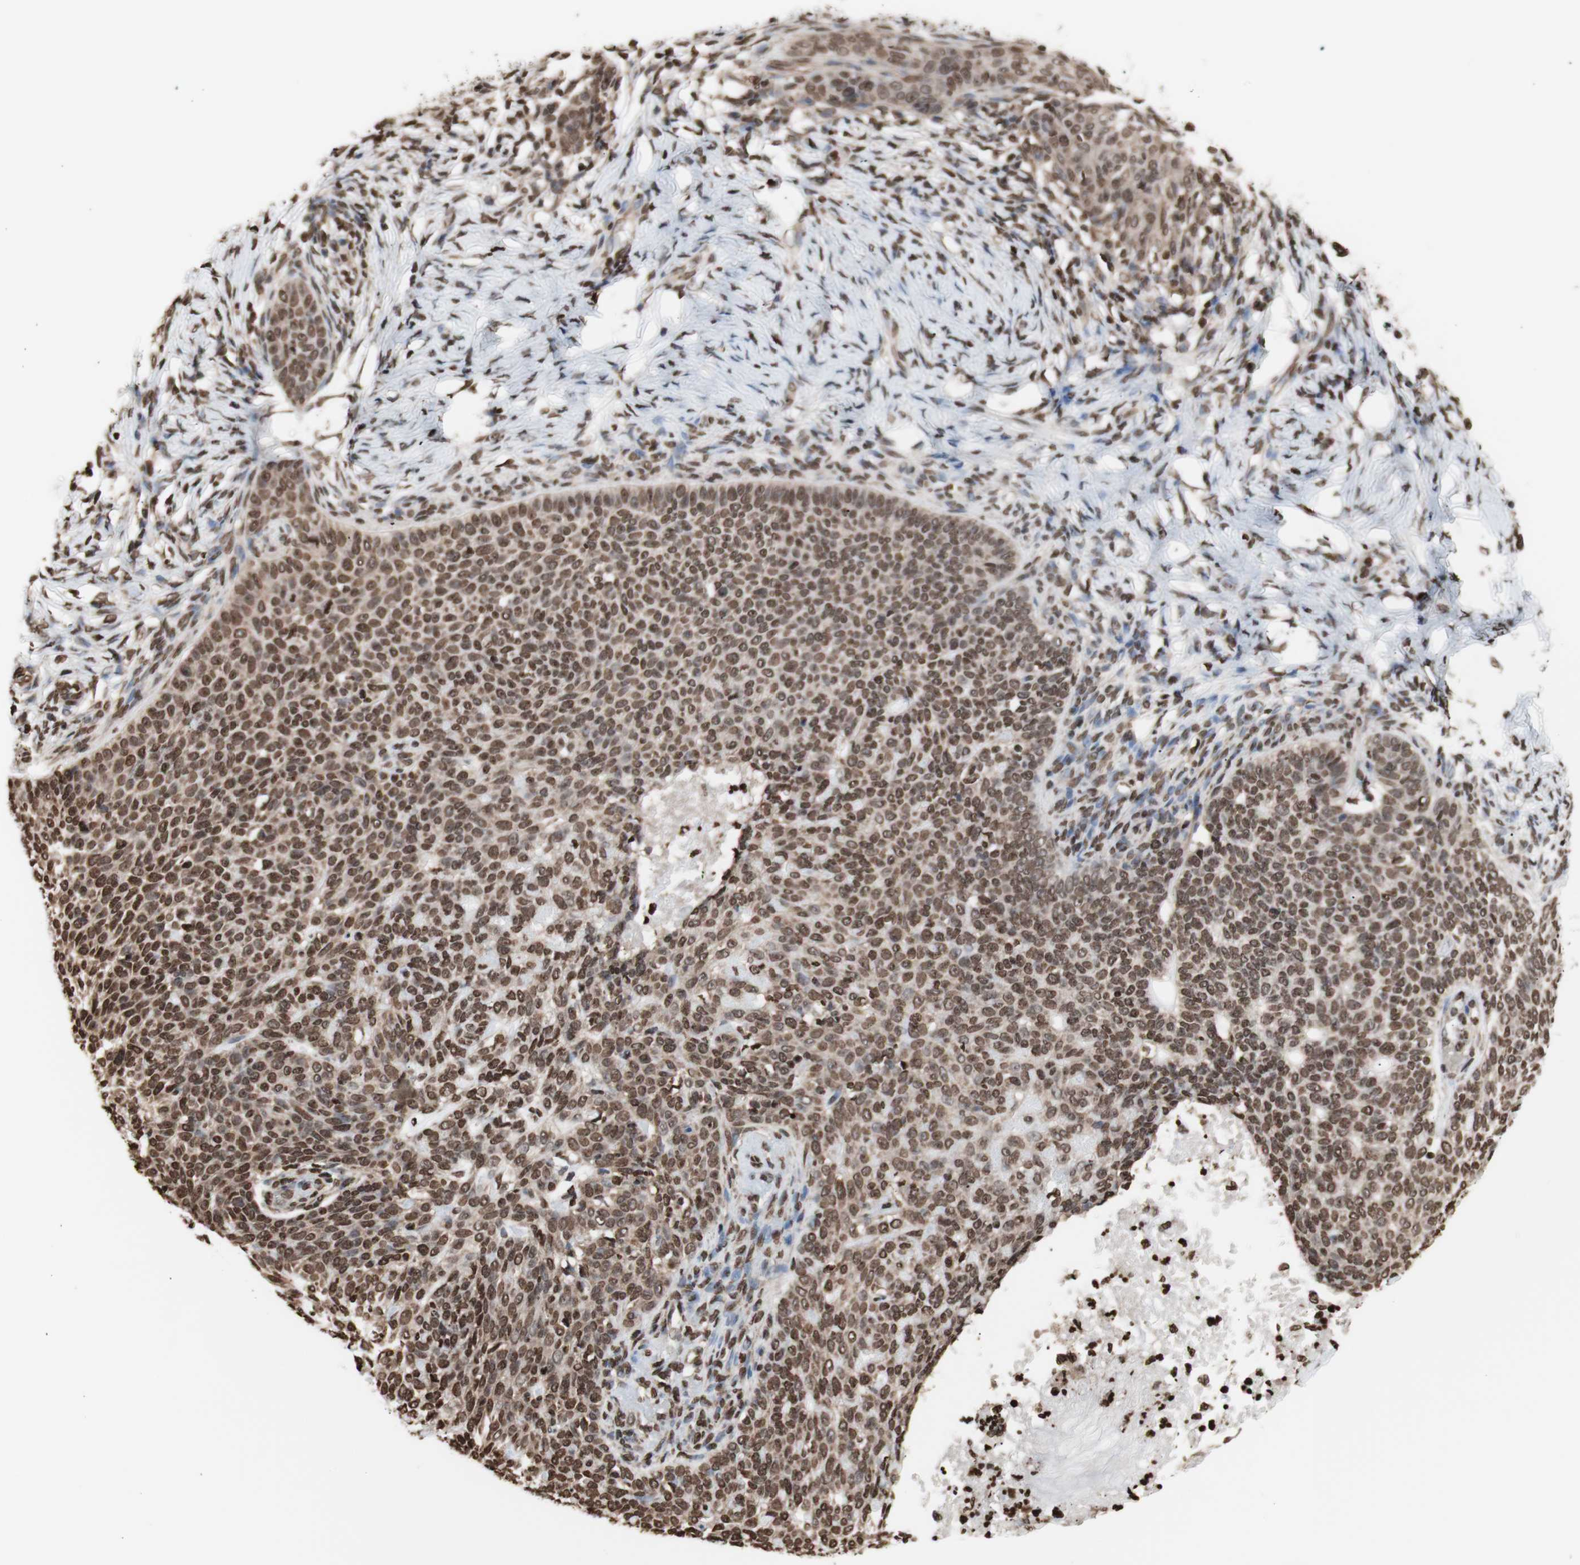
{"staining": {"intensity": "moderate", "quantity": ">75%", "location": "nuclear"}, "tissue": "skin cancer", "cell_type": "Tumor cells", "image_type": "cancer", "snomed": [{"axis": "morphology", "description": "Normal tissue, NOS"}, {"axis": "morphology", "description": "Basal cell carcinoma"}, {"axis": "topography", "description": "Skin"}], "caption": "There is medium levels of moderate nuclear expression in tumor cells of skin basal cell carcinoma, as demonstrated by immunohistochemical staining (brown color).", "gene": "SNAI2", "patient": {"sex": "male", "age": 87}}